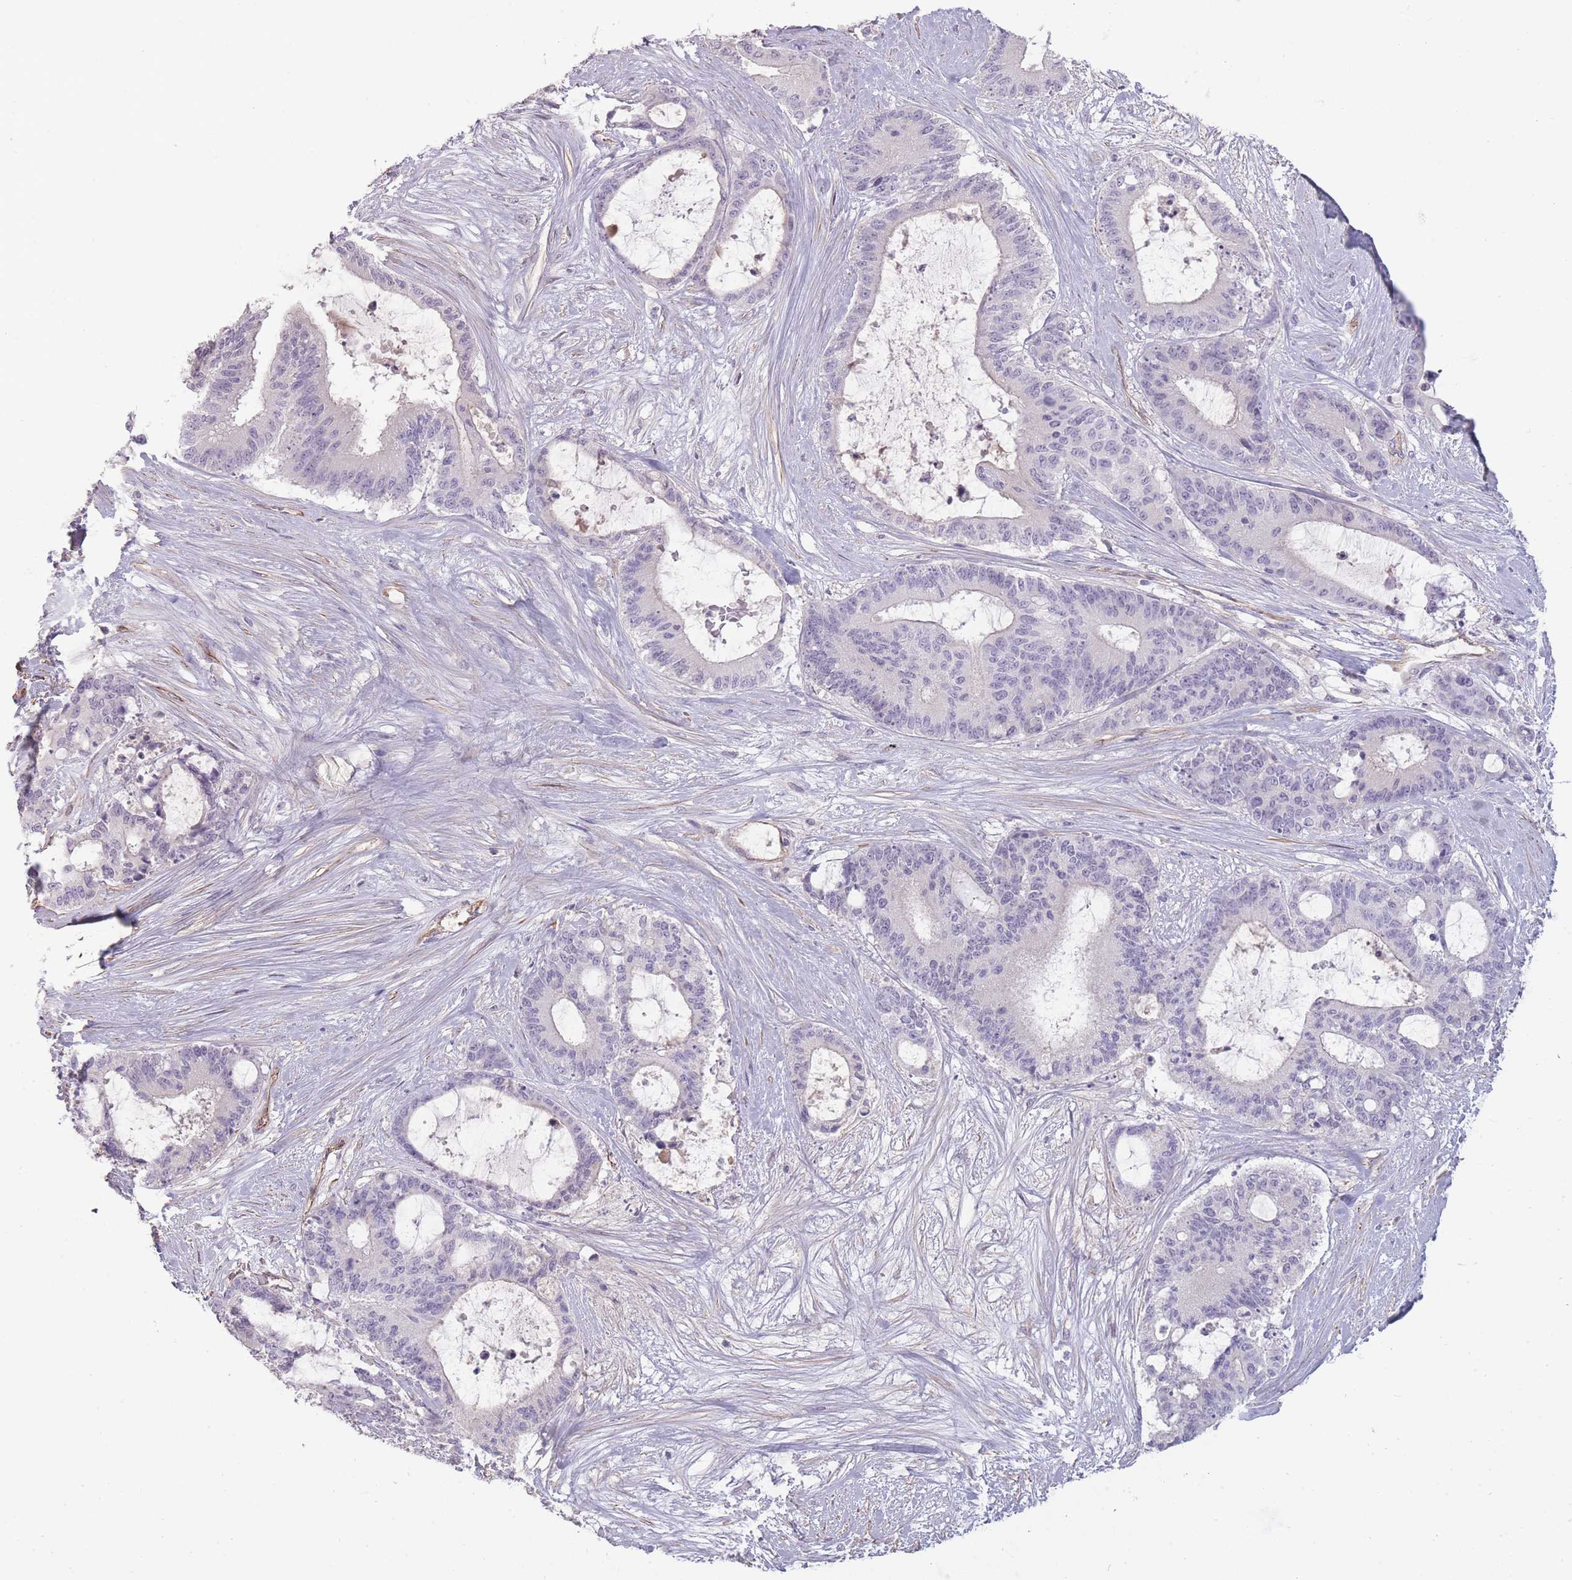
{"staining": {"intensity": "negative", "quantity": "none", "location": "none"}, "tissue": "liver cancer", "cell_type": "Tumor cells", "image_type": "cancer", "snomed": [{"axis": "morphology", "description": "Normal tissue, NOS"}, {"axis": "morphology", "description": "Cholangiocarcinoma"}, {"axis": "topography", "description": "Liver"}, {"axis": "topography", "description": "Peripheral nerve tissue"}], "caption": "A high-resolution image shows immunohistochemistry (IHC) staining of liver cancer, which demonstrates no significant expression in tumor cells. (Brightfield microscopy of DAB immunohistochemistry at high magnification).", "gene": "SLC8A2", "patient": {"sex": "female", "age": 73}}